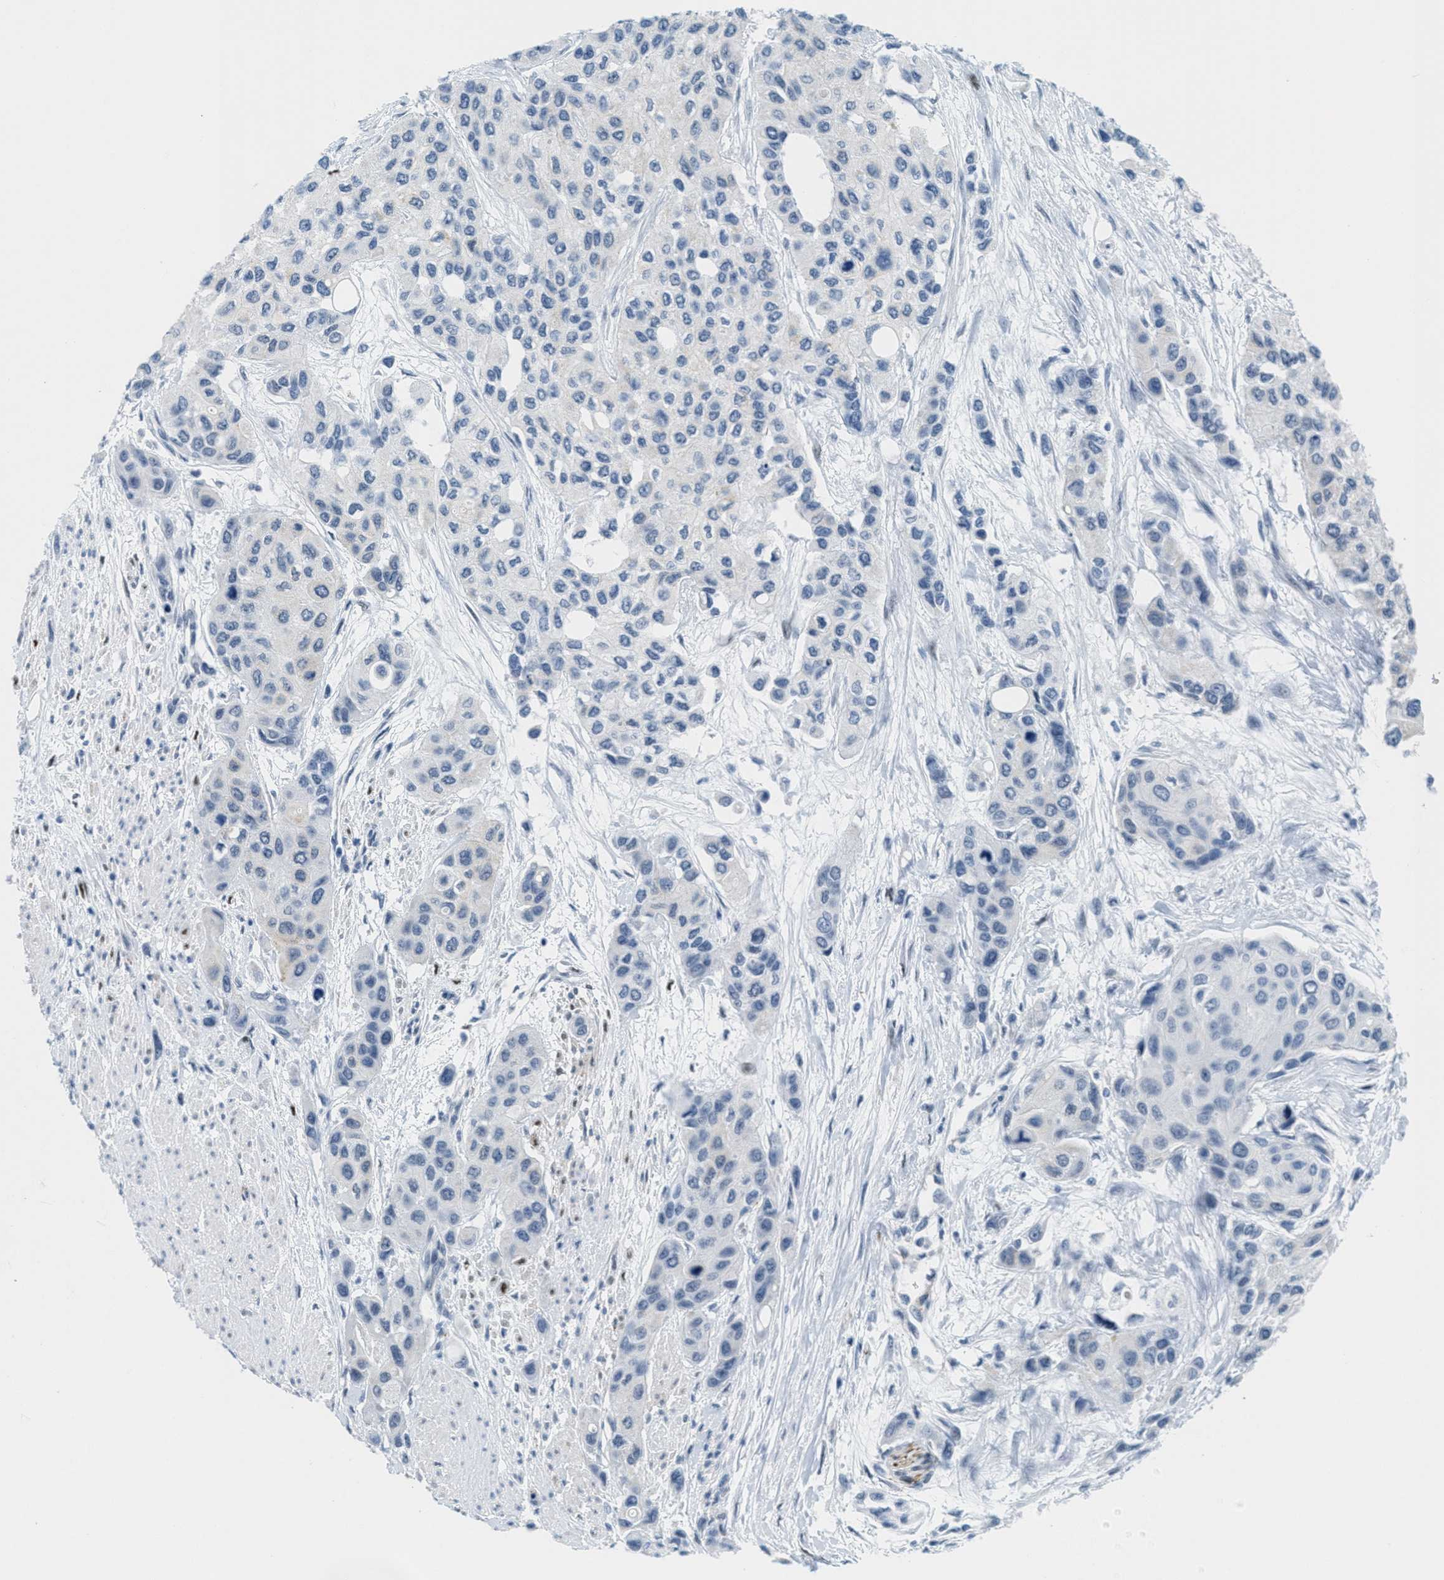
{"staining": {"intensity": "negative", "quantity": "none", "location": "none"}, "tissue": "urothelial cancer", "cell_type": "Tumor cells", "image_type": "cancer", "snomed": [{"axis": "morphology", "description": "Urothelial carcinoma, High grade"}, {"axis": "topography", "description": "Urinary bladder"}], "caption": "A photomicrograph of urothelial cancer stained for a protein displays no brown staining in tumor cells.", "gene": "HS3ST2", "patient": {"sex": "female", "age": 56}}